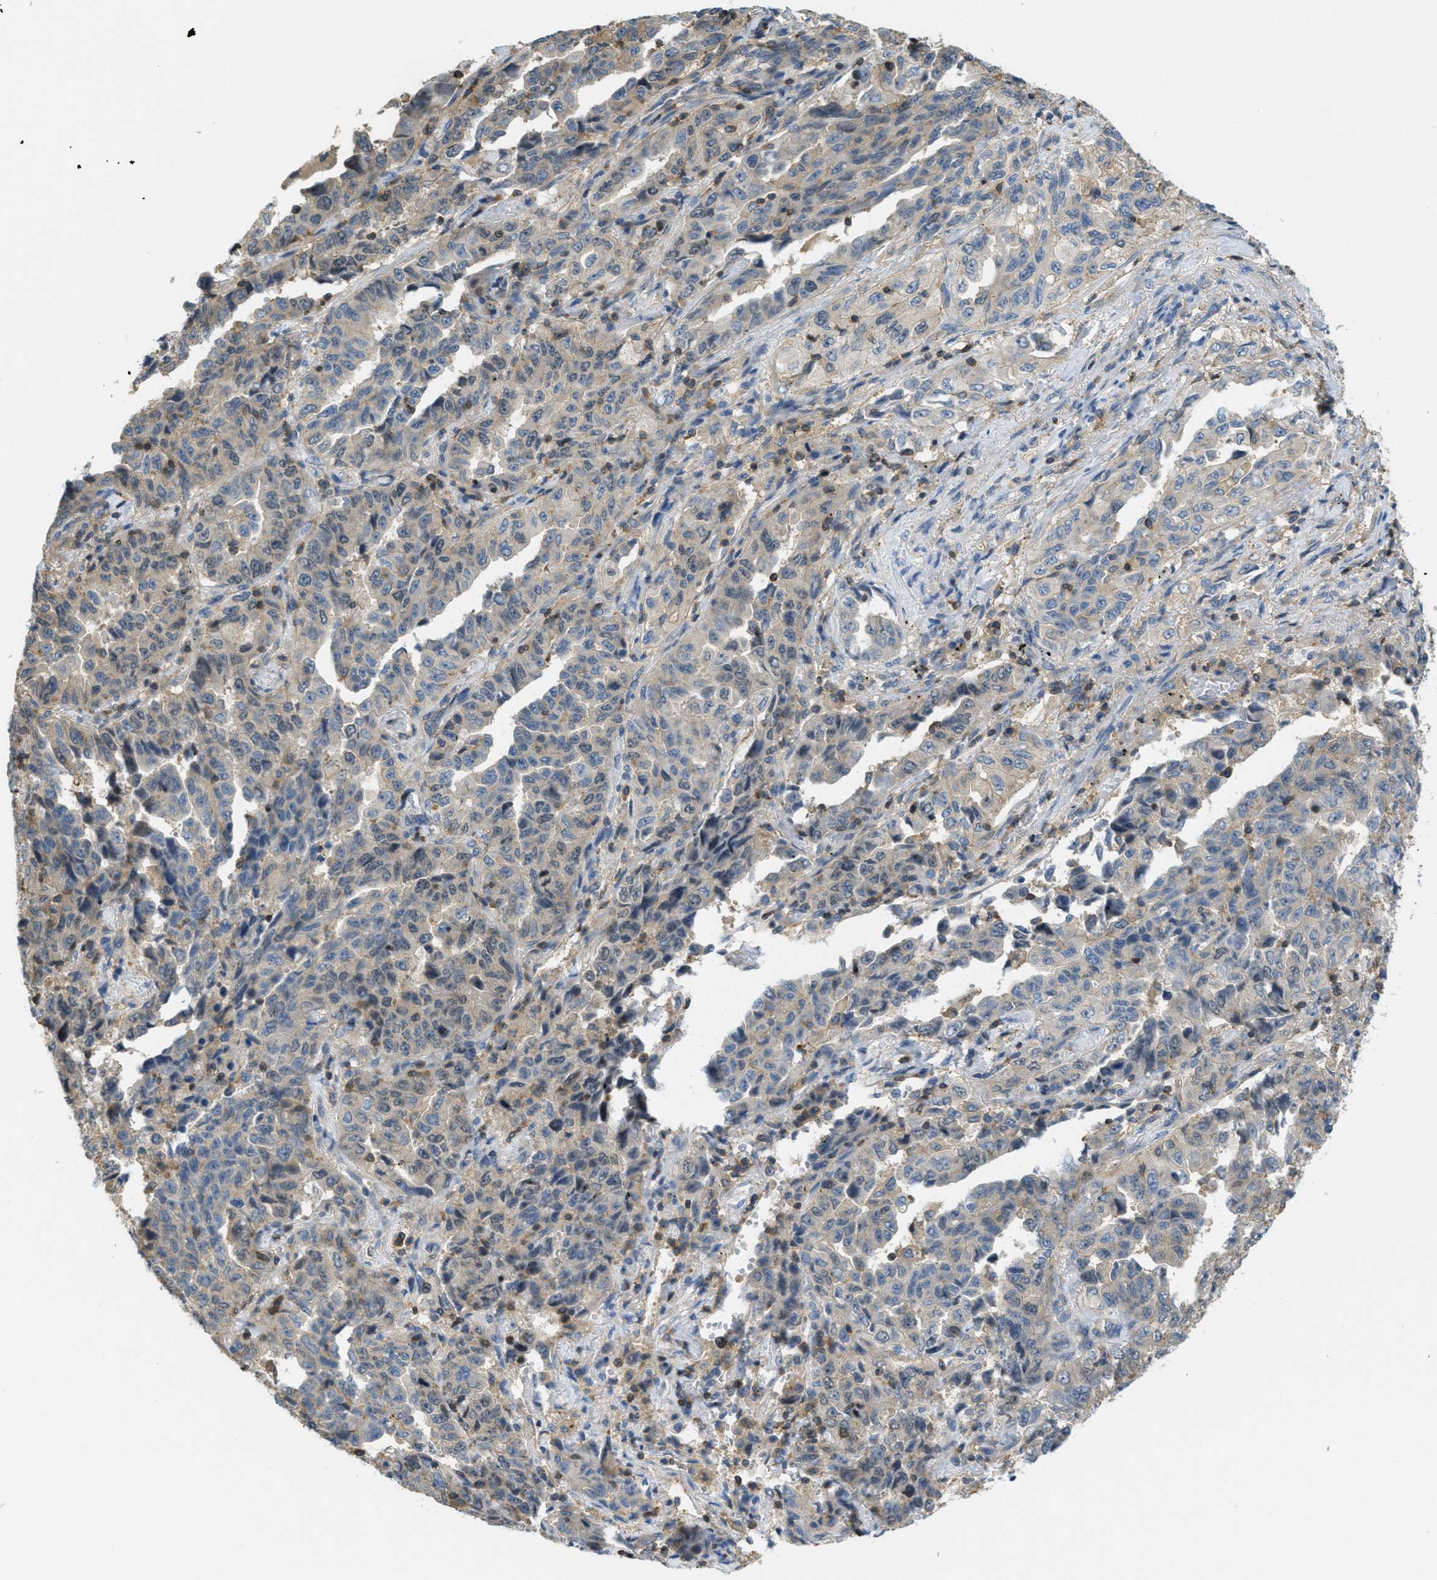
{"staining": {"intensity": "weak", "quantity": "<25%", "location": "cytoplasmic/membranous"}, "tissue": "lung cancer", "cell_type": "Tumor cells", "image_type": "cancer", "snomed": [{"axis": "morphology", "description": "Adenocarcinoma, NOS"}, {"axis": "topography", "description": "Lung"}], "caption": "Tumor cells show no significant protein expression in lung cancer.", "gene": "GRIK2", "patient": {"sex": "female", "age": 51}}